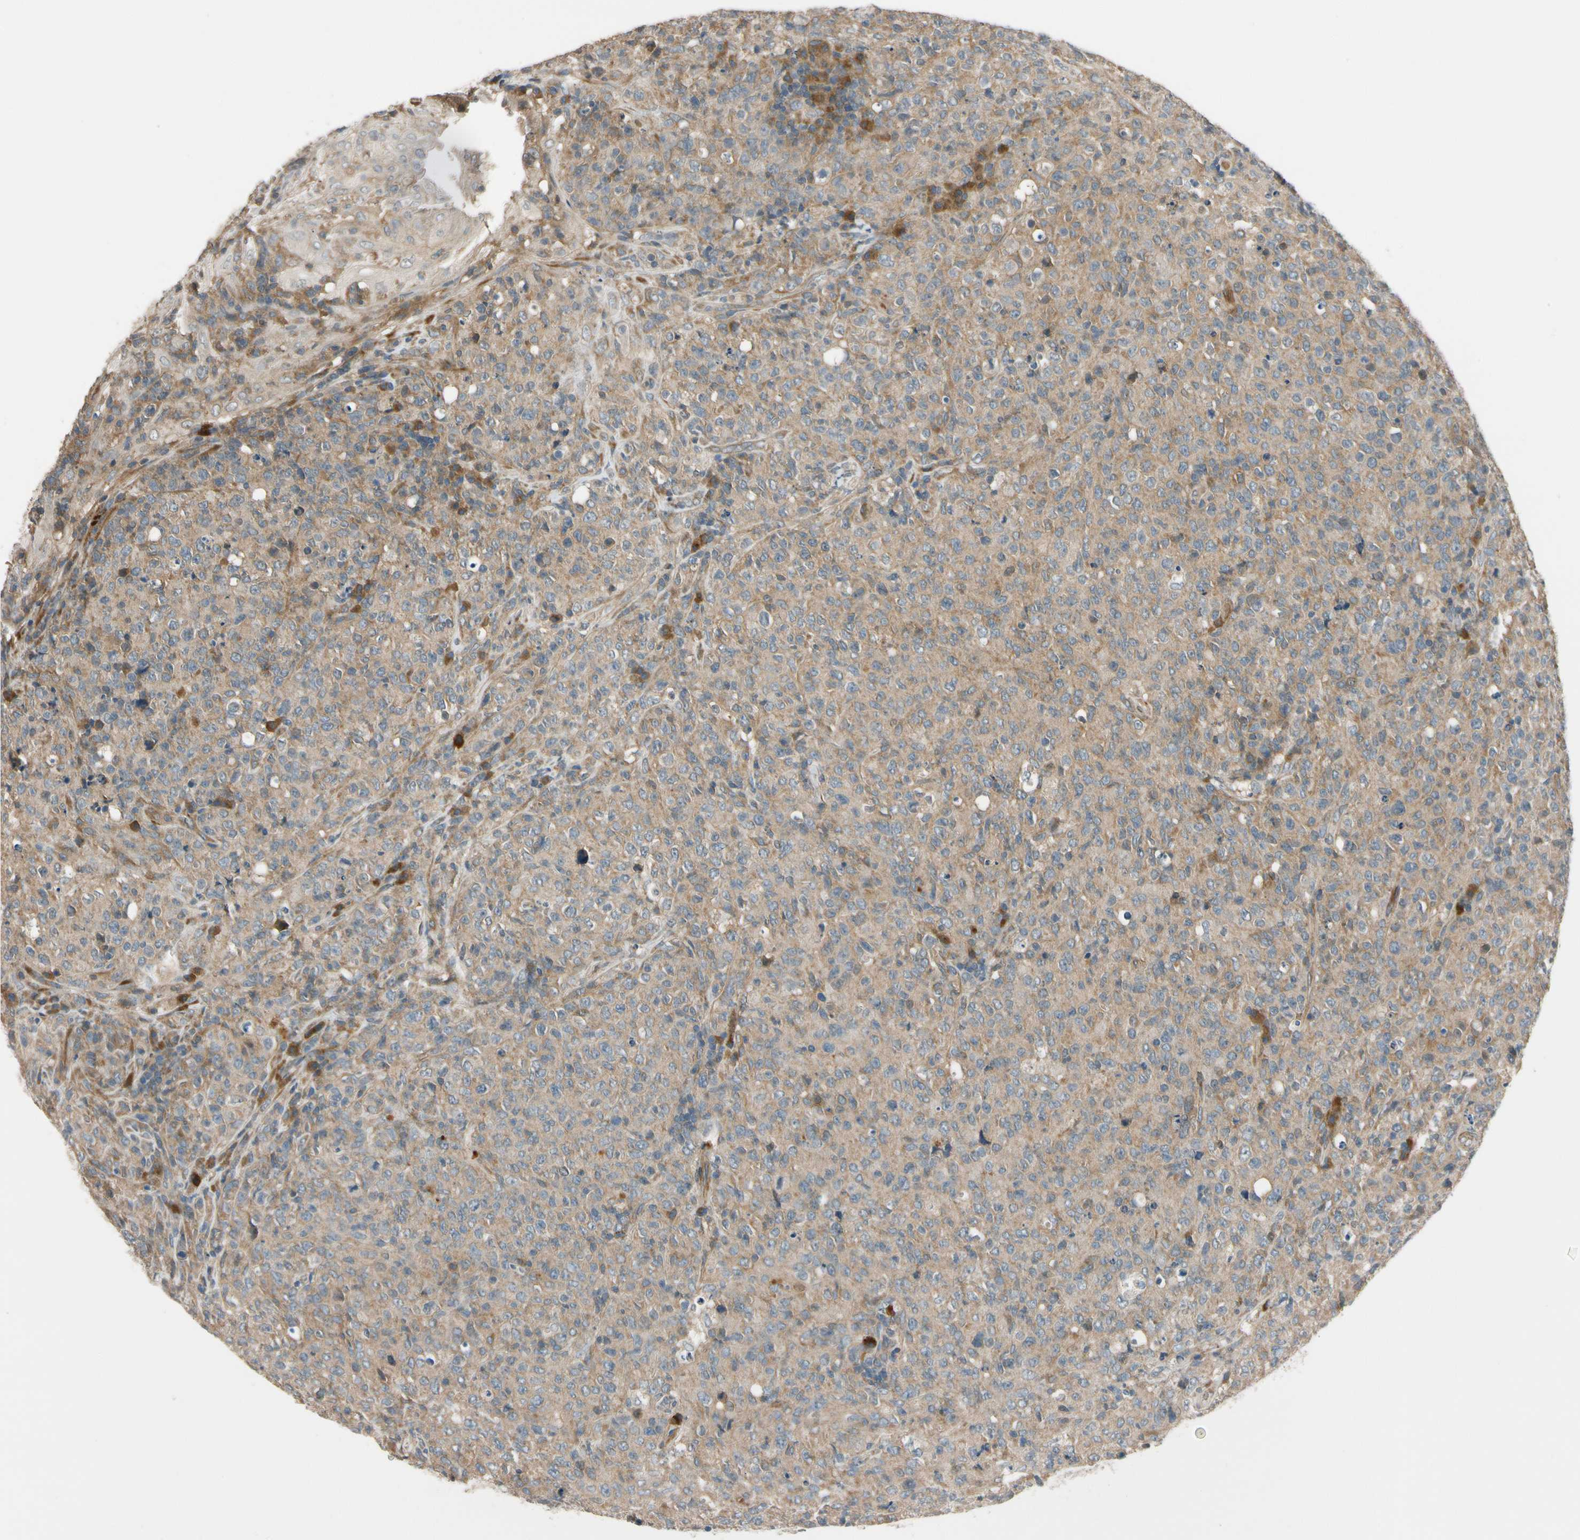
{"staining": {"intensity": "weak", "quantity": "25%-75%", "location": "cytoplasmic/membranous"}, "tissue": "lymphoma", "cell_type": "Tumor cells", "image_type": "cancer", "snomed": [{"axis": "morphology", "description": "Malignant lymphoma, non-Hodgkin's type, High grade"}, {"axis": "topography", "description": "Tonsil"}], "caption": "Tumor cells exhibit low levels of weak cytoplasmic/membranous staining in approximately 25%-75% of cells in high-grade malignant lymphoma, non-Hodgkin's type. The staining was performed using DAB, with brown indicating positive protein expression. Nuclei are stained blue with hematoxylin.", "gene": "MST1R", "patient": {"sex": "female", "age": 36}}